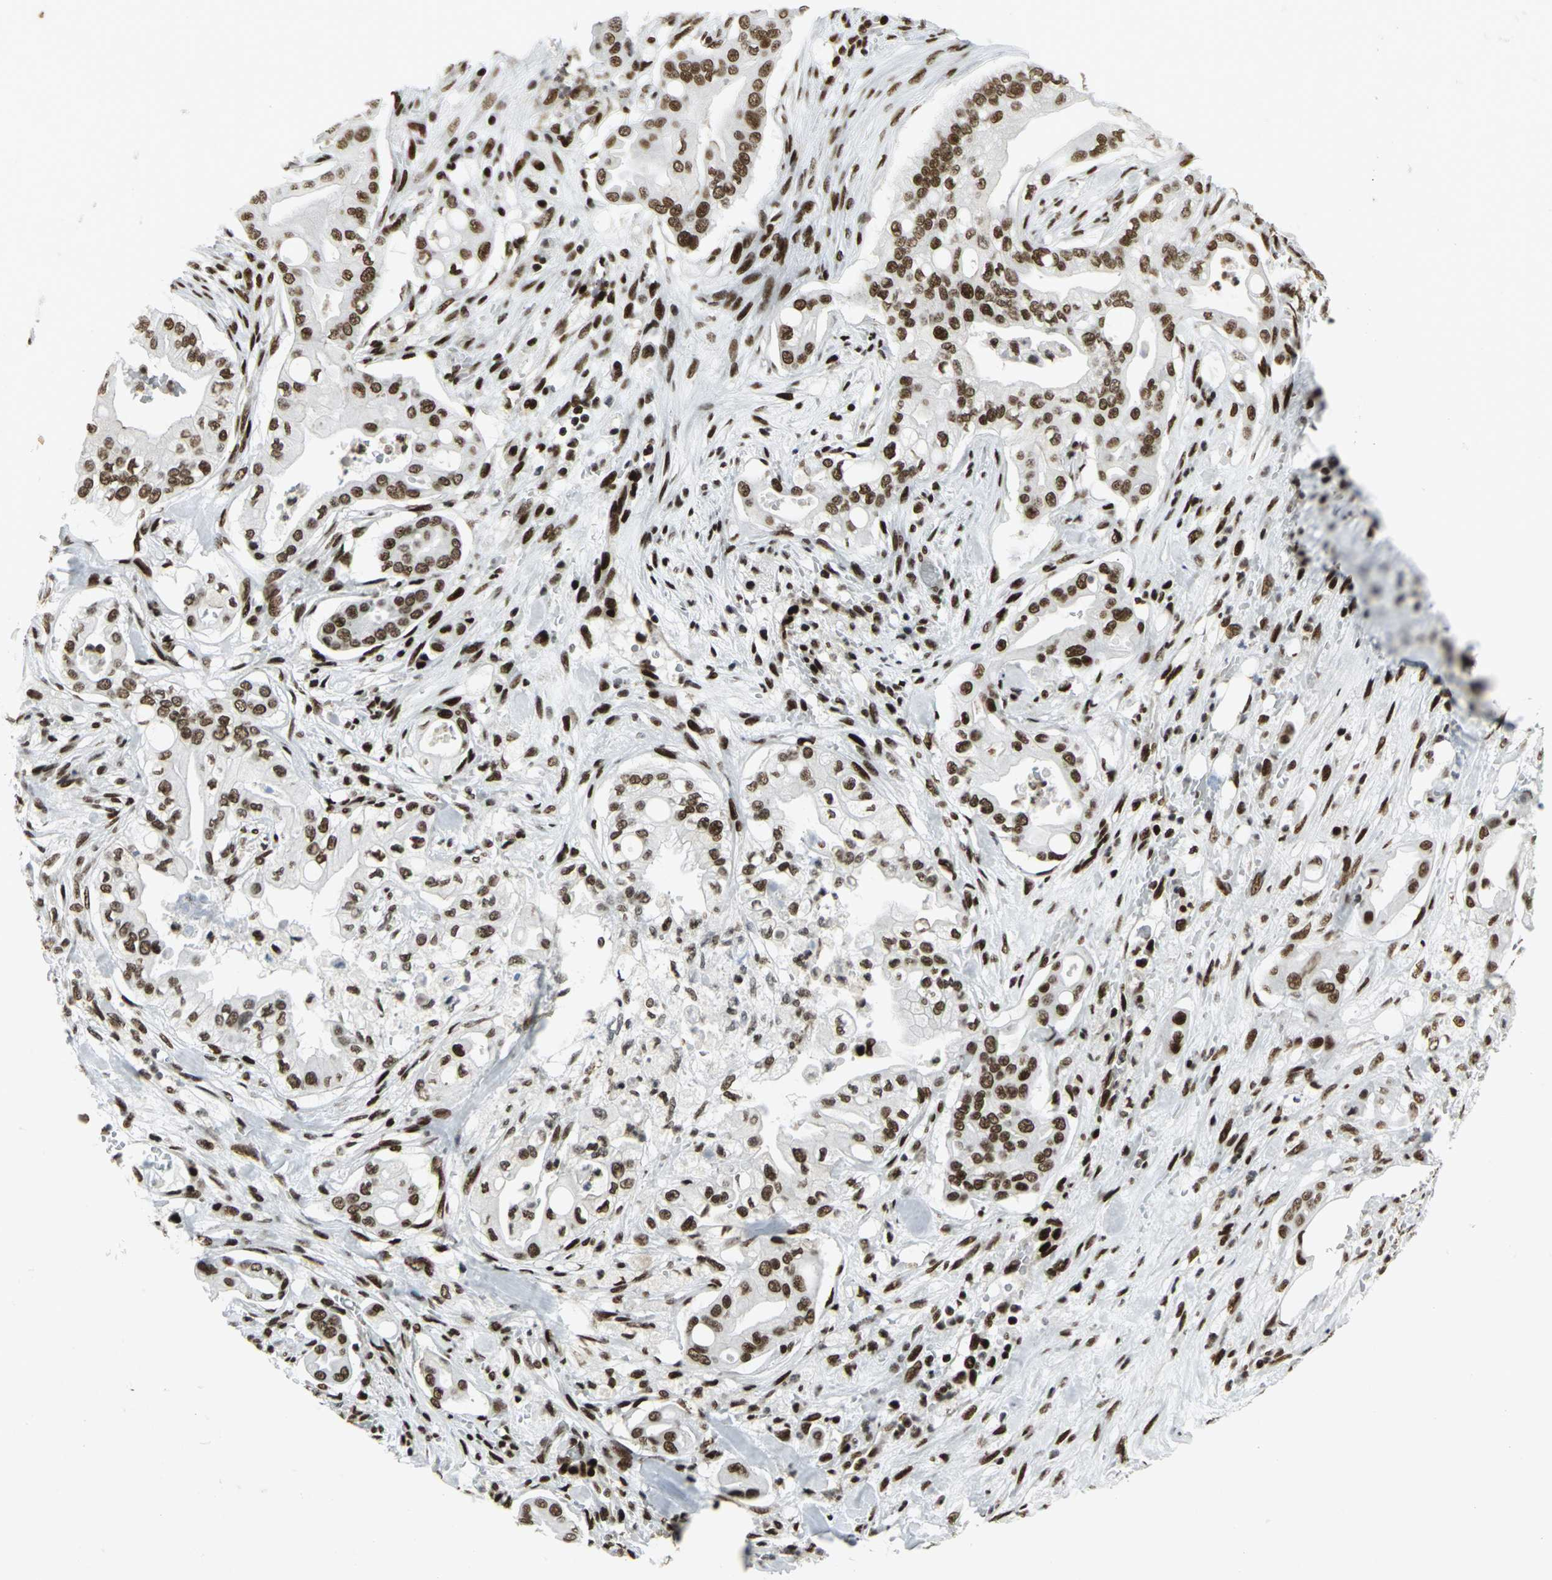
{"staining": {"intensity": "strong", "quantity": ">75%", "location": "nuclear"}, "tissue": "liver cancer", "cell_type": "Tumor cells", "image_type": "cancer", "snomed": [{"axis": "morphology", "description": "Cholangiocarcinoma"}, {"axis": "topography", "description": "Liver"}], "caption": "Cholangiocarcinoma (liver) stained with DAB immunohistochemistry displays high levels of strong nuclear staining in approximately >75% of tumor cells.", "gene": "SMARCA4", "patient": {"sex": "female", "age": 68}}